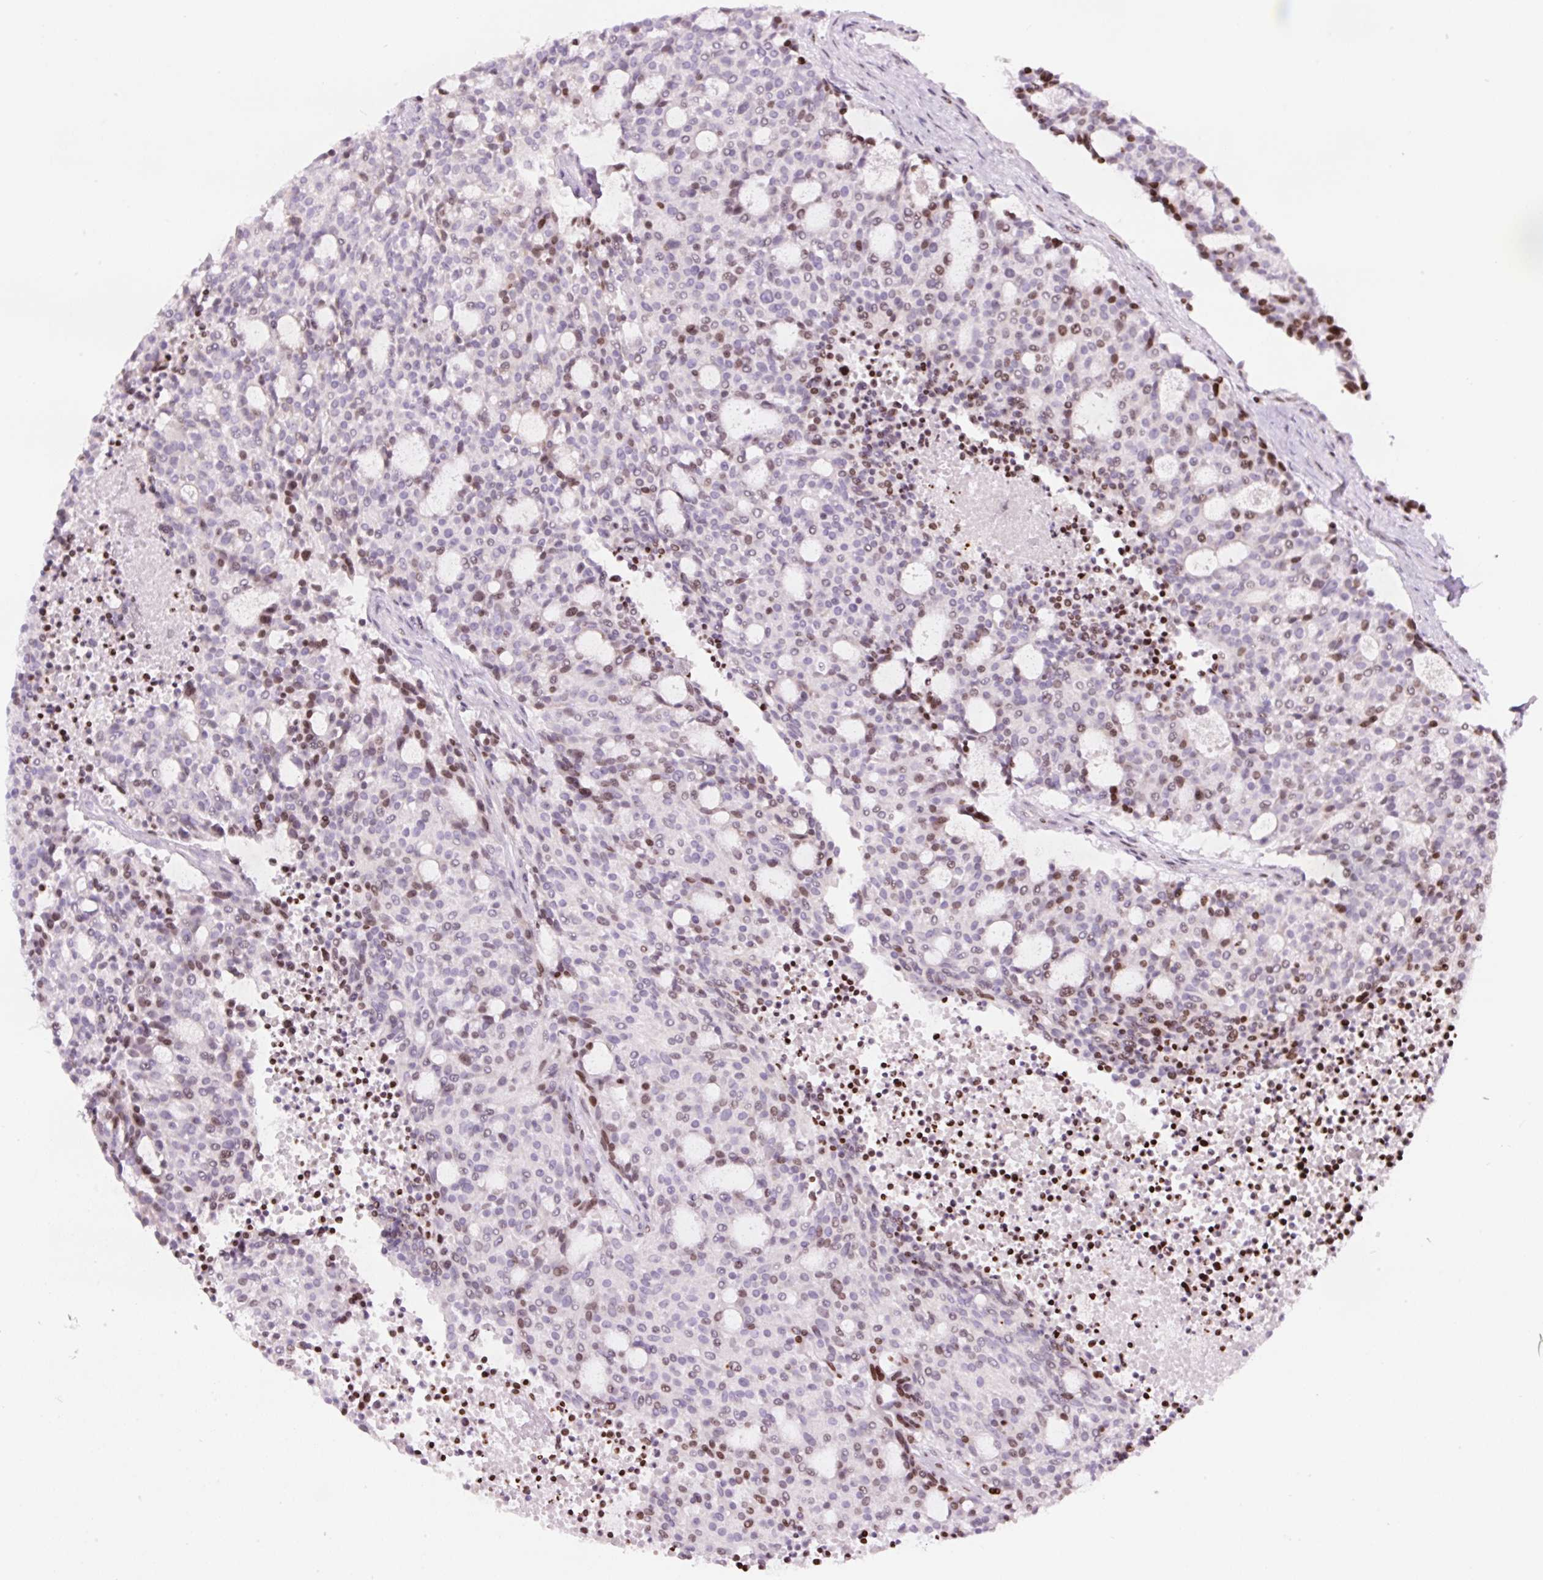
{"staining": {"intensity": "moderate", "quantity": "<25%", "location": "nuclear"}, "tissue": "carcinoid", "cell_type": "Tumor cells", "image_type": "cancer", "snomed": [{"axis": "morphology", "description": "Carcinoid, malignant, NOS"}, {"axis": "topography", "description": "Pancreas"}], "caption": "Carcinoid stained with IHC demonstrates moderate nuclear positivity in about <25% of tumor cells.", "gene": "TMEM177", "patient": {"sex": "female", "age": 54}}